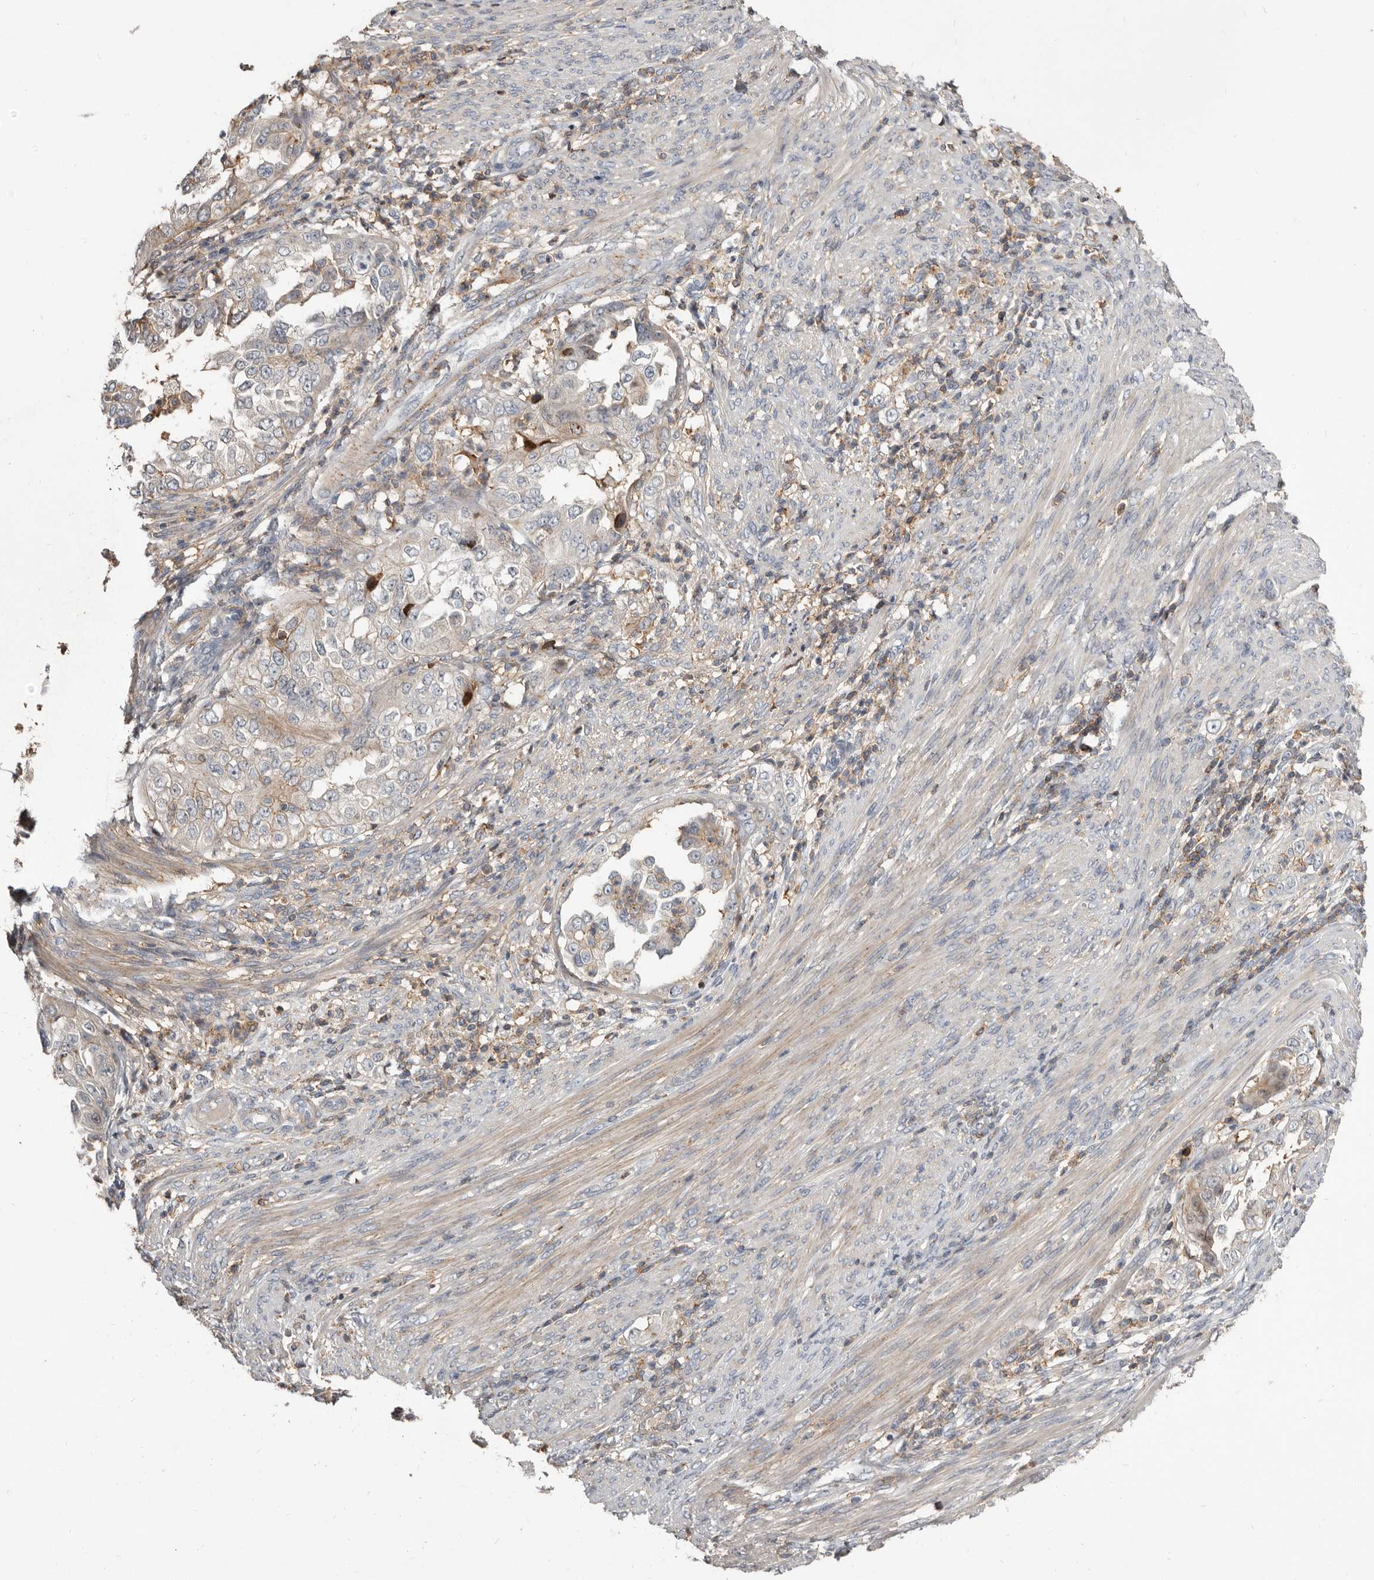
{"staining": {"intensity": "weak", "quantity": "<25%", "location": "cytoplasmic/membranous"}, "tissue": "endometrial cancer", "cell_type": "Tumor cells", "image_type": "cancer", "snomed": [{"axis": "morphology", "description": "Adenocarcinoma, NOS"}, {"axis": "topography", "description": "Endometrium"}], "caption": "Protein analysis of endometrial cancer exhibits no significant positivity in tumor cells.", "gene": "KIF26B", "patient": {"sex": "female", "age": 85}}